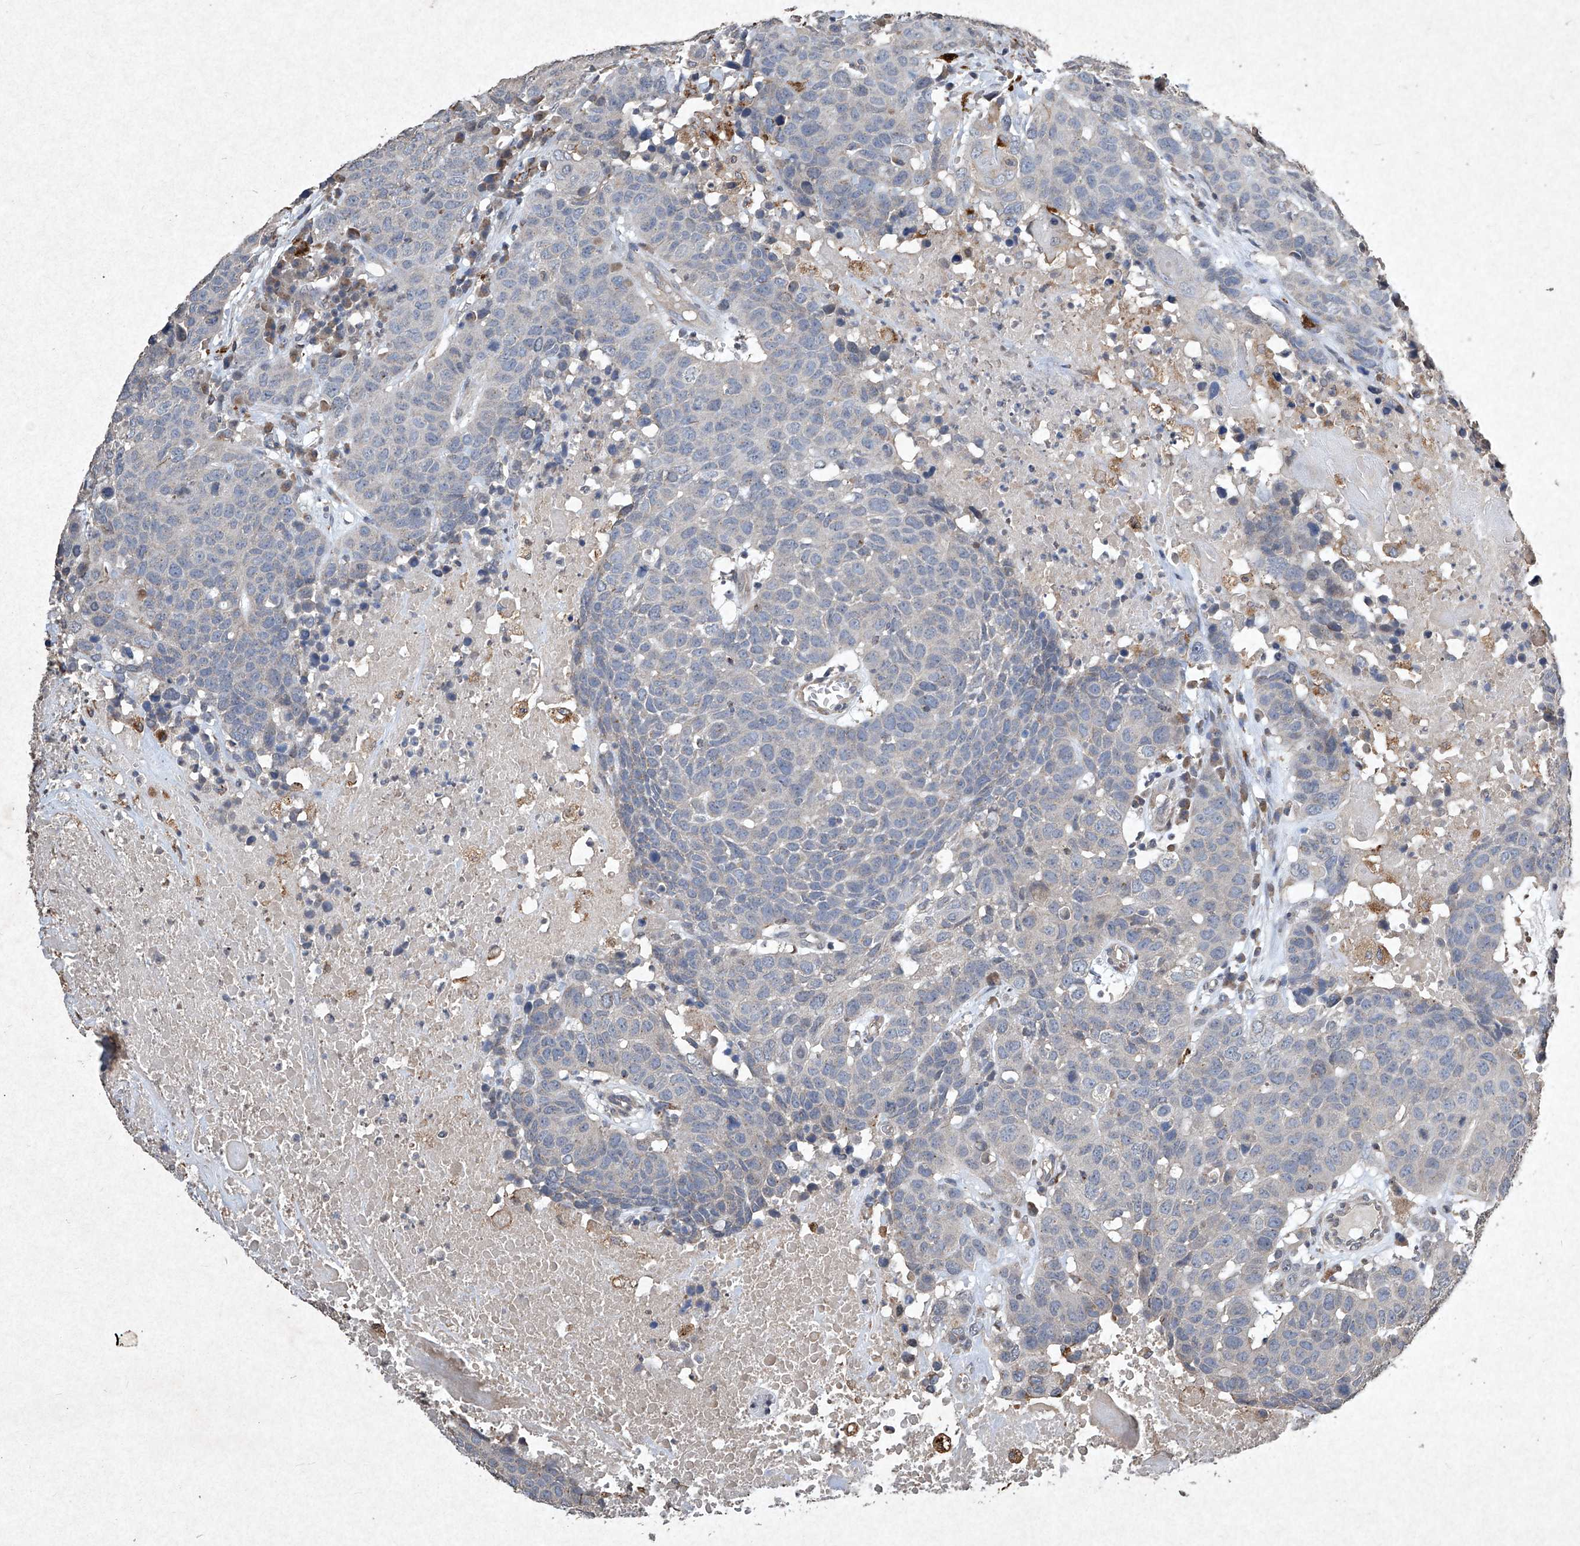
{"staining": {"intensity": "negative", "quantity": "none", "location": "none"}, "tissue": "head and neck cancer", "cell_type": "Tumor cells", "image_type": "cancer", "snomed": [{"axis": "morphology", "description": "Squamous cell carcinoma, NOS"}, {"axis": "topography", "description": "Head-Neck"}], "caption": "An immunohistochemistry (IHC) micrograph of head and neck squamous cell carcinoma is shown. There is no staining in tumor cells of head and neck squamous cell carcinoma. Brightfield microscopy of immunohistochemistry (IHC) stained with DAB (3,3'-diaminobenzidine) (brown) and hematoxylin (blue), captured at high magnification.", "gene": "MED16", "patient": {"sex": "male", "age": 66}}